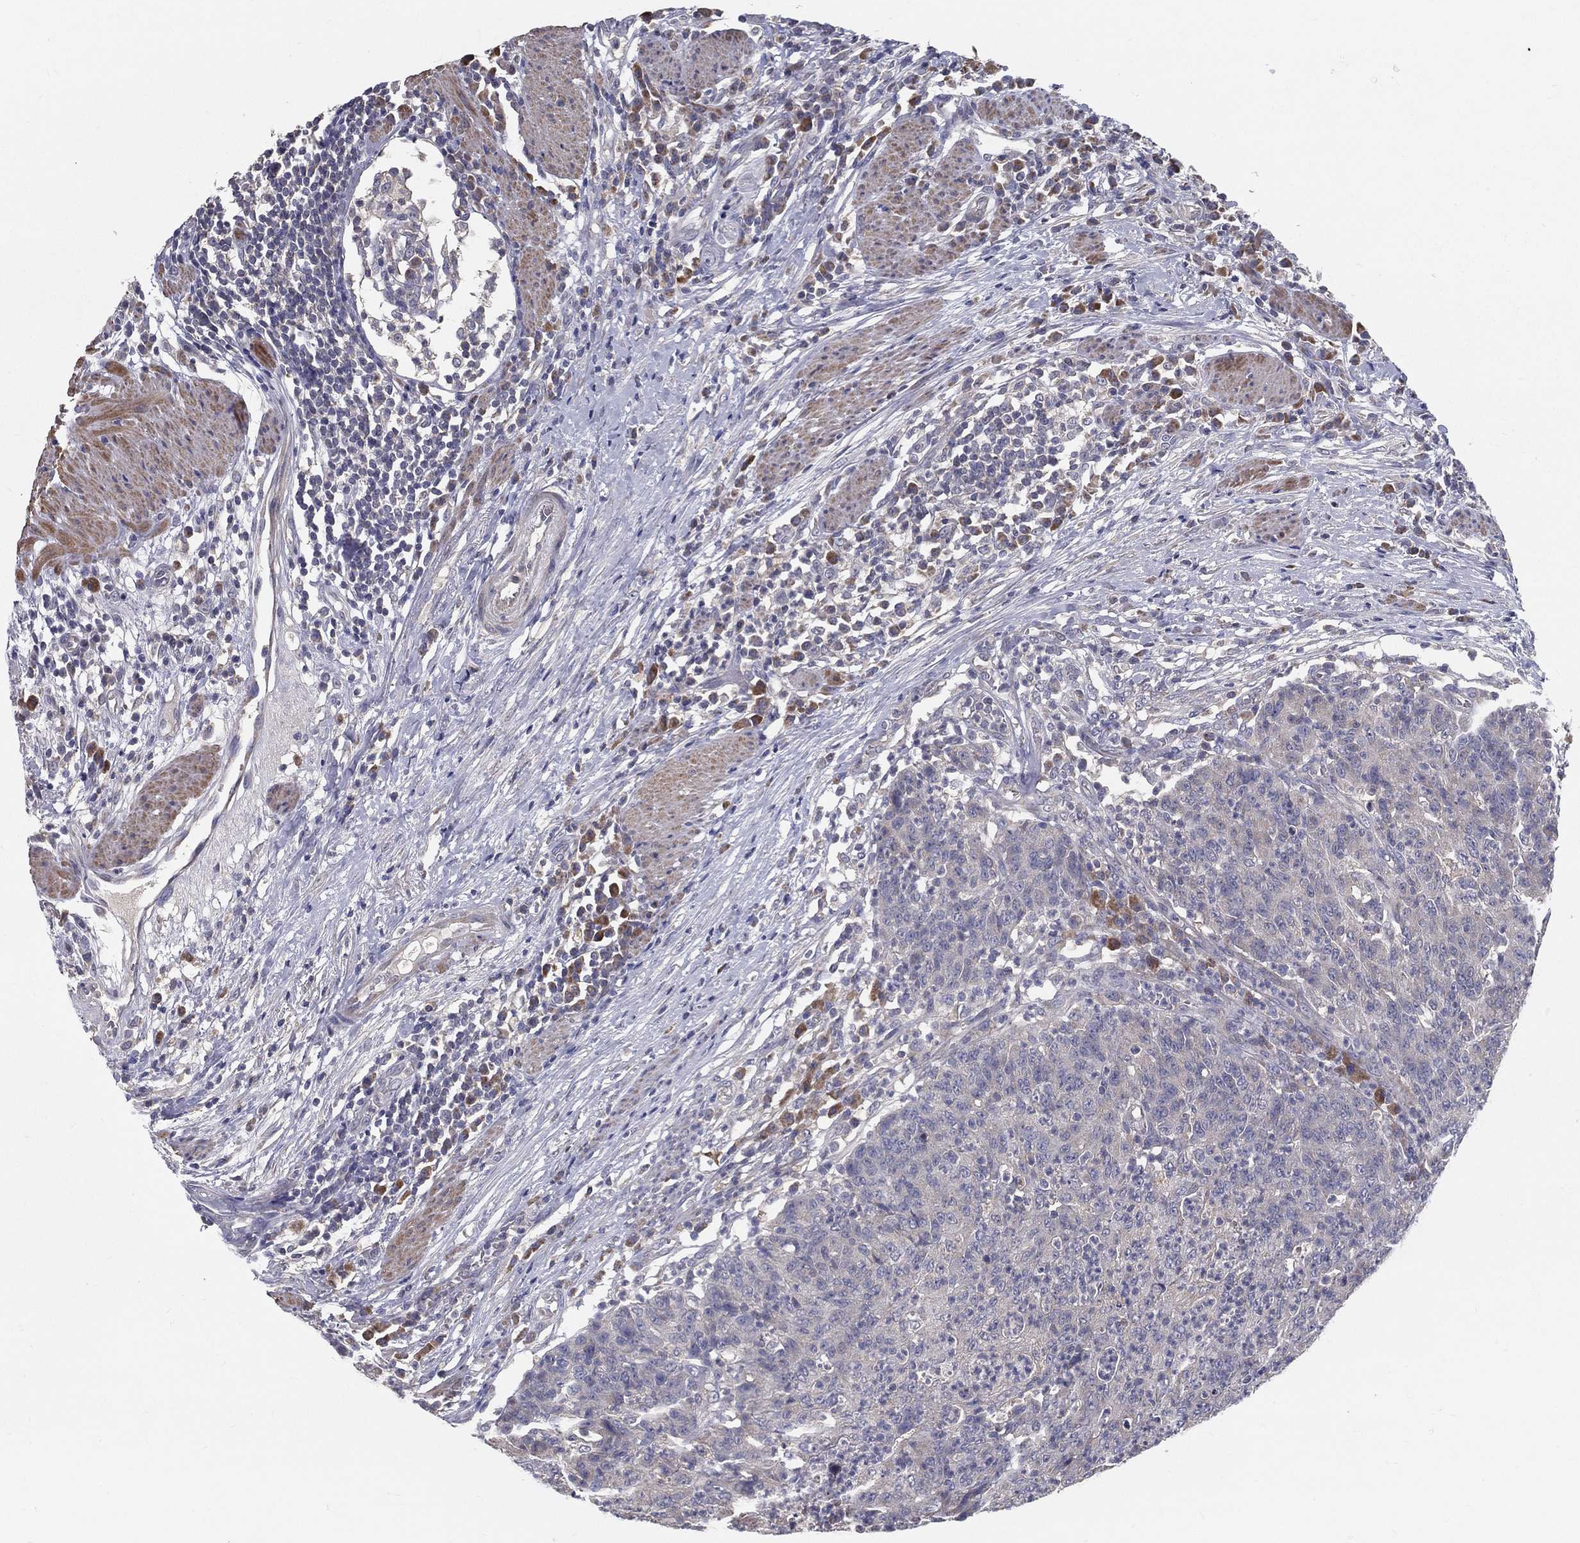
{"staining": {"intensity": "negative", "quantity": "none", "location": "none"}, "tissue": "colorectal cancer", "cell_type": "Tumor cells", "image_type": "cancer", "snomed": [{"axis": "morphology", "description": "Adenocarcinoma, NOS"}, {"axis": "topography", "description": "Colon"}], "caption": "DAB (3,3'-diaminobenzidine) immunohistochemical staining of colorectal adenocarcinoma shows no significant staining in tumor cells.", "gene": "PCSK1", "patient": {"sex": "male", "age": 70}}